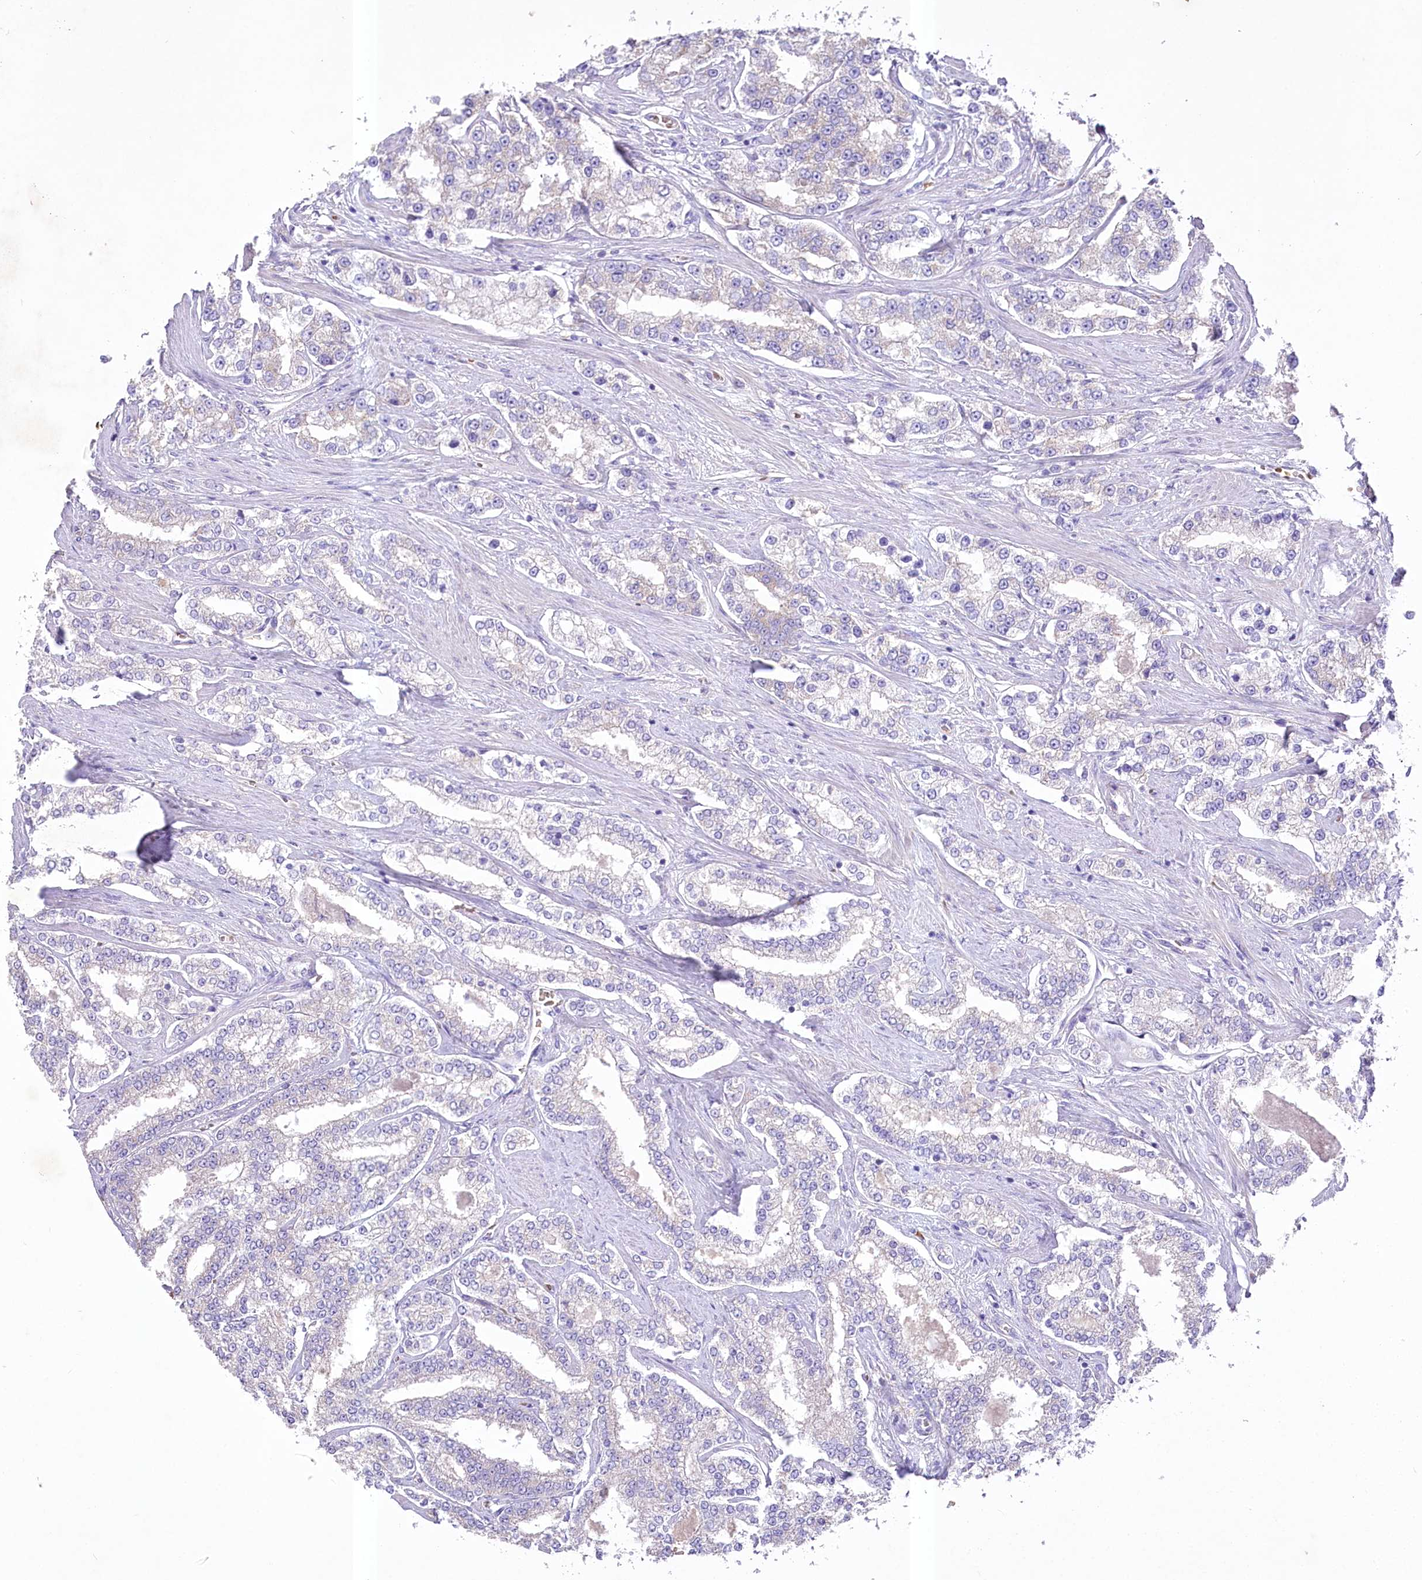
{"staining": {"intensity": "negative", "quantity": "none", "location": "none"}, "tissue": "prostate cancer", "cell_type": "Tumor cells", "image_type": "cancer", "snomed": [{"axis": "morphology", "description": "Normal tissue, NOS"}, {"axis": "morphology", "description": "Adenocarcinoma, High grade"}, {"axis": "topography", "description": "Prostate"}], "caption": "High-grade adenocarcinoma (prostate) was stained to show a protein in brown. There is no significant staining in tumor cells. (Immunohistochemistry, brightfield microscopy, high magnification).", "gene": "PRSS53", "patient": {"sex": "male", "age": 83}}